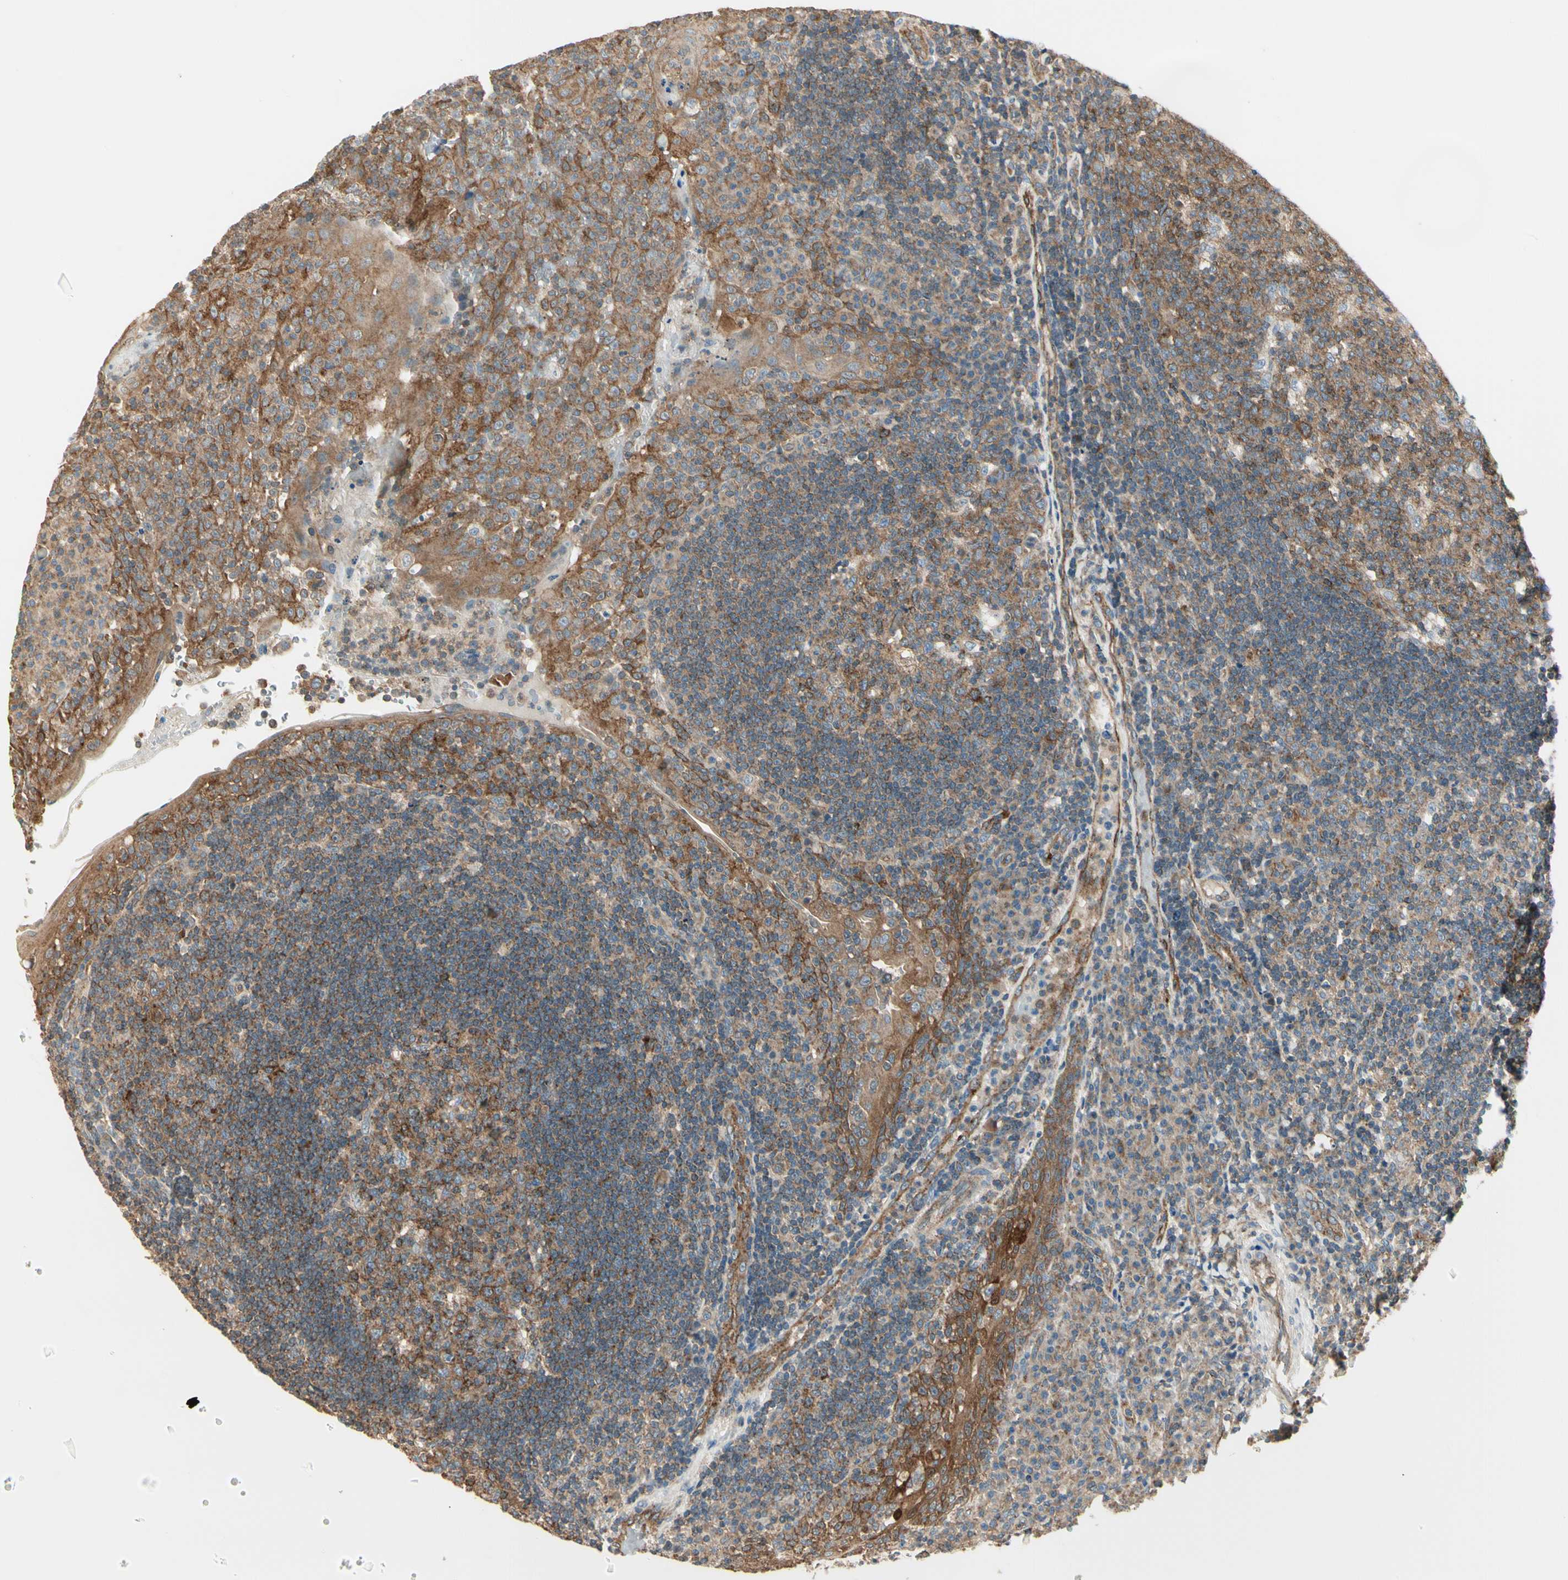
{"staining": {"intensity": "moderate", "quantity": ">75%", "location": "cytoplasmic/membranous"}, "tissue": "tonsil", "cell_type": "Germinal center cells", "image_type": "normal", "snomed": [{"axis": "morphology", "description": "Normal tissue, NOS"}, {"axis": "topography", "description": "Tonsil"}], "caption": "Immunohistochemical staining of benign human tonsil shows medium levels of moderate cytoplasmic/membranous staining in about >75% of germinal center cells.", "gene": "AGFG1", "patient": {"sex": "female", "age": 40}}